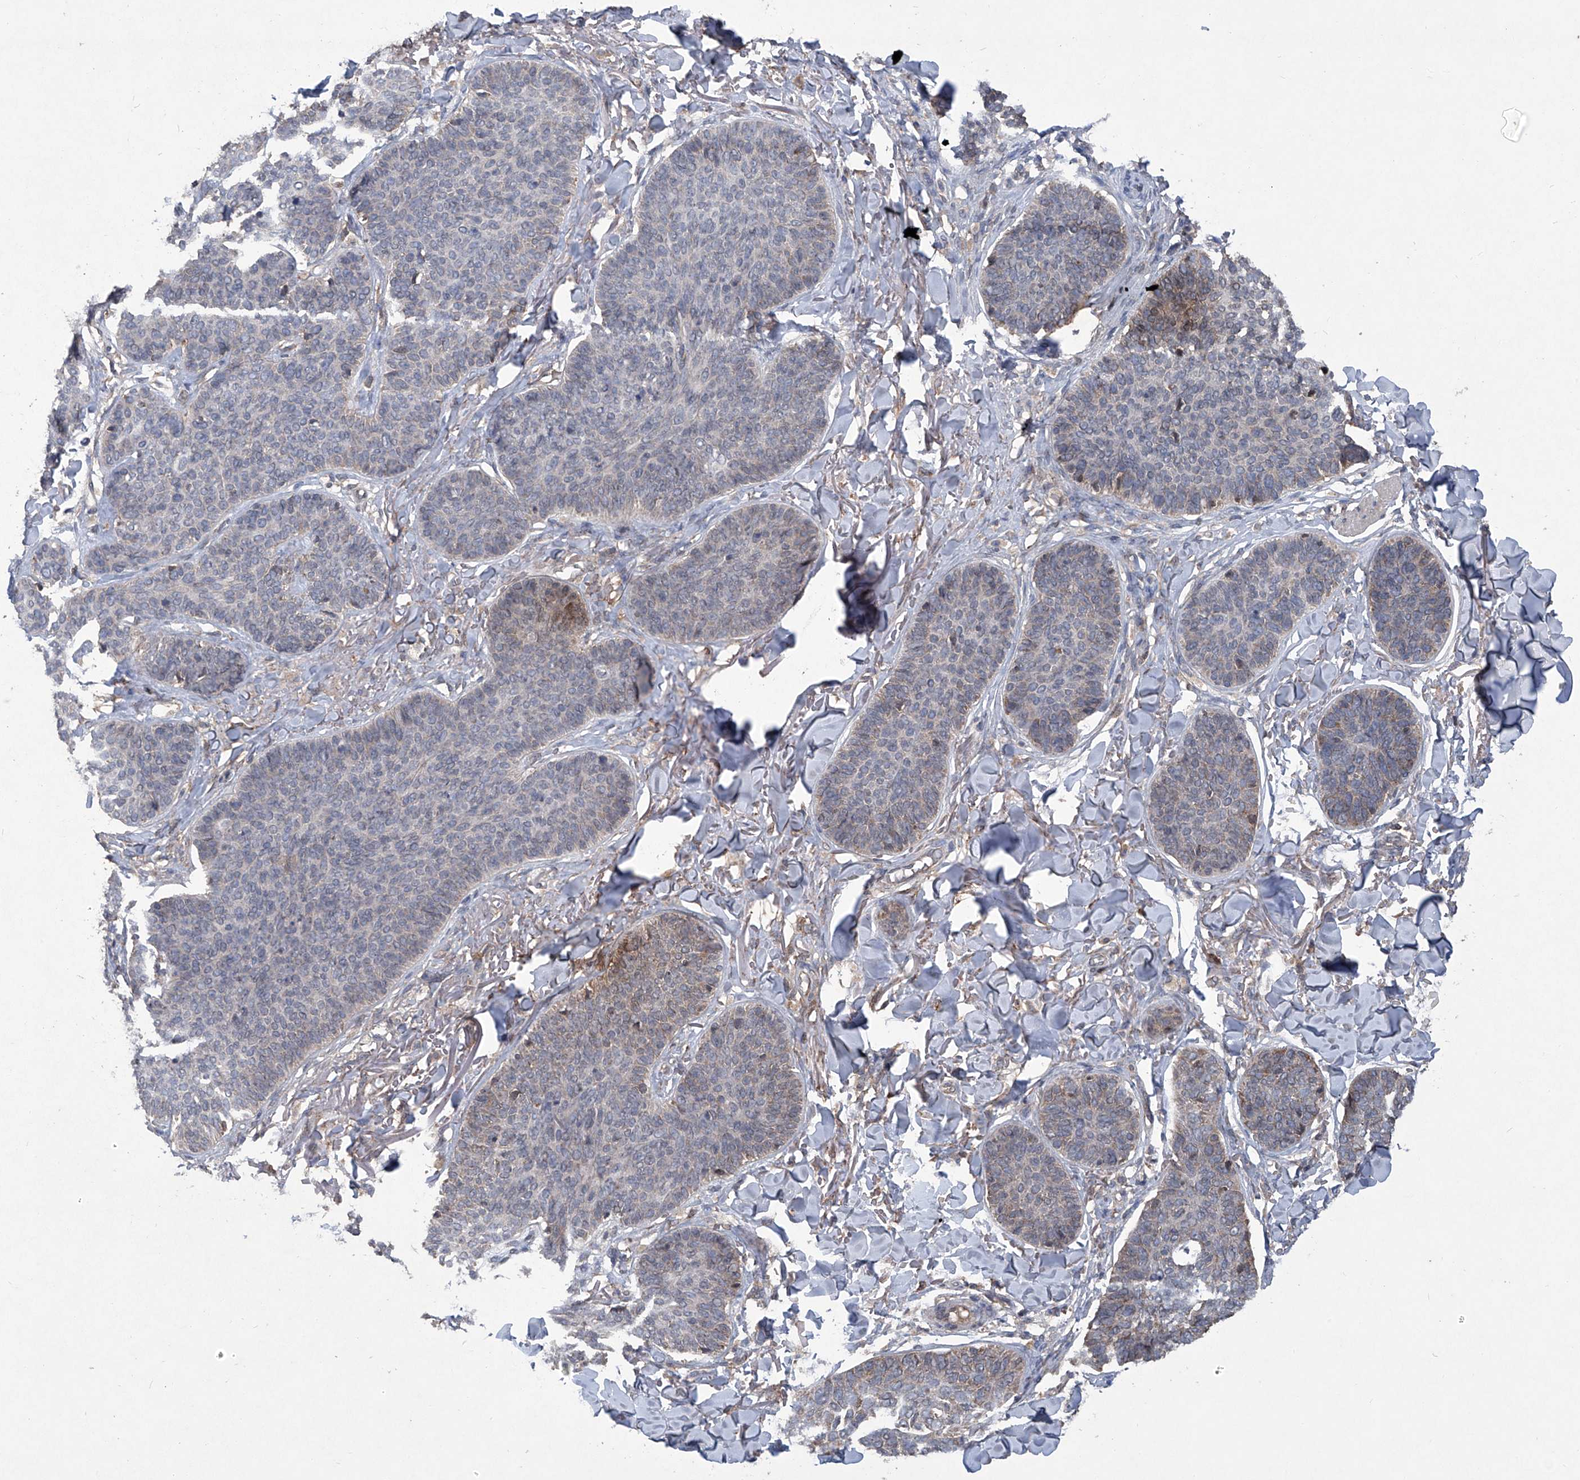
{"staining": {"intensity": "weak", "quantity": "<25%", "location": "cytoplasmic/membranous"}, "tissue": "skin cancer", "cell_type": "Tumor cells", "image_type": "cancer", "snomed": [{"axis": "morphology", "description": "Basal cell carcinoma"}, {"axis": "topography", "description": "Skin"}], "caption": "This is a micrograph of IHC staining of skin cancer (basal cell carcinoma), which shows no staining in tumor cells.", "gene": "SUMF2", "patient": {"sex": "male", "age": 85}}